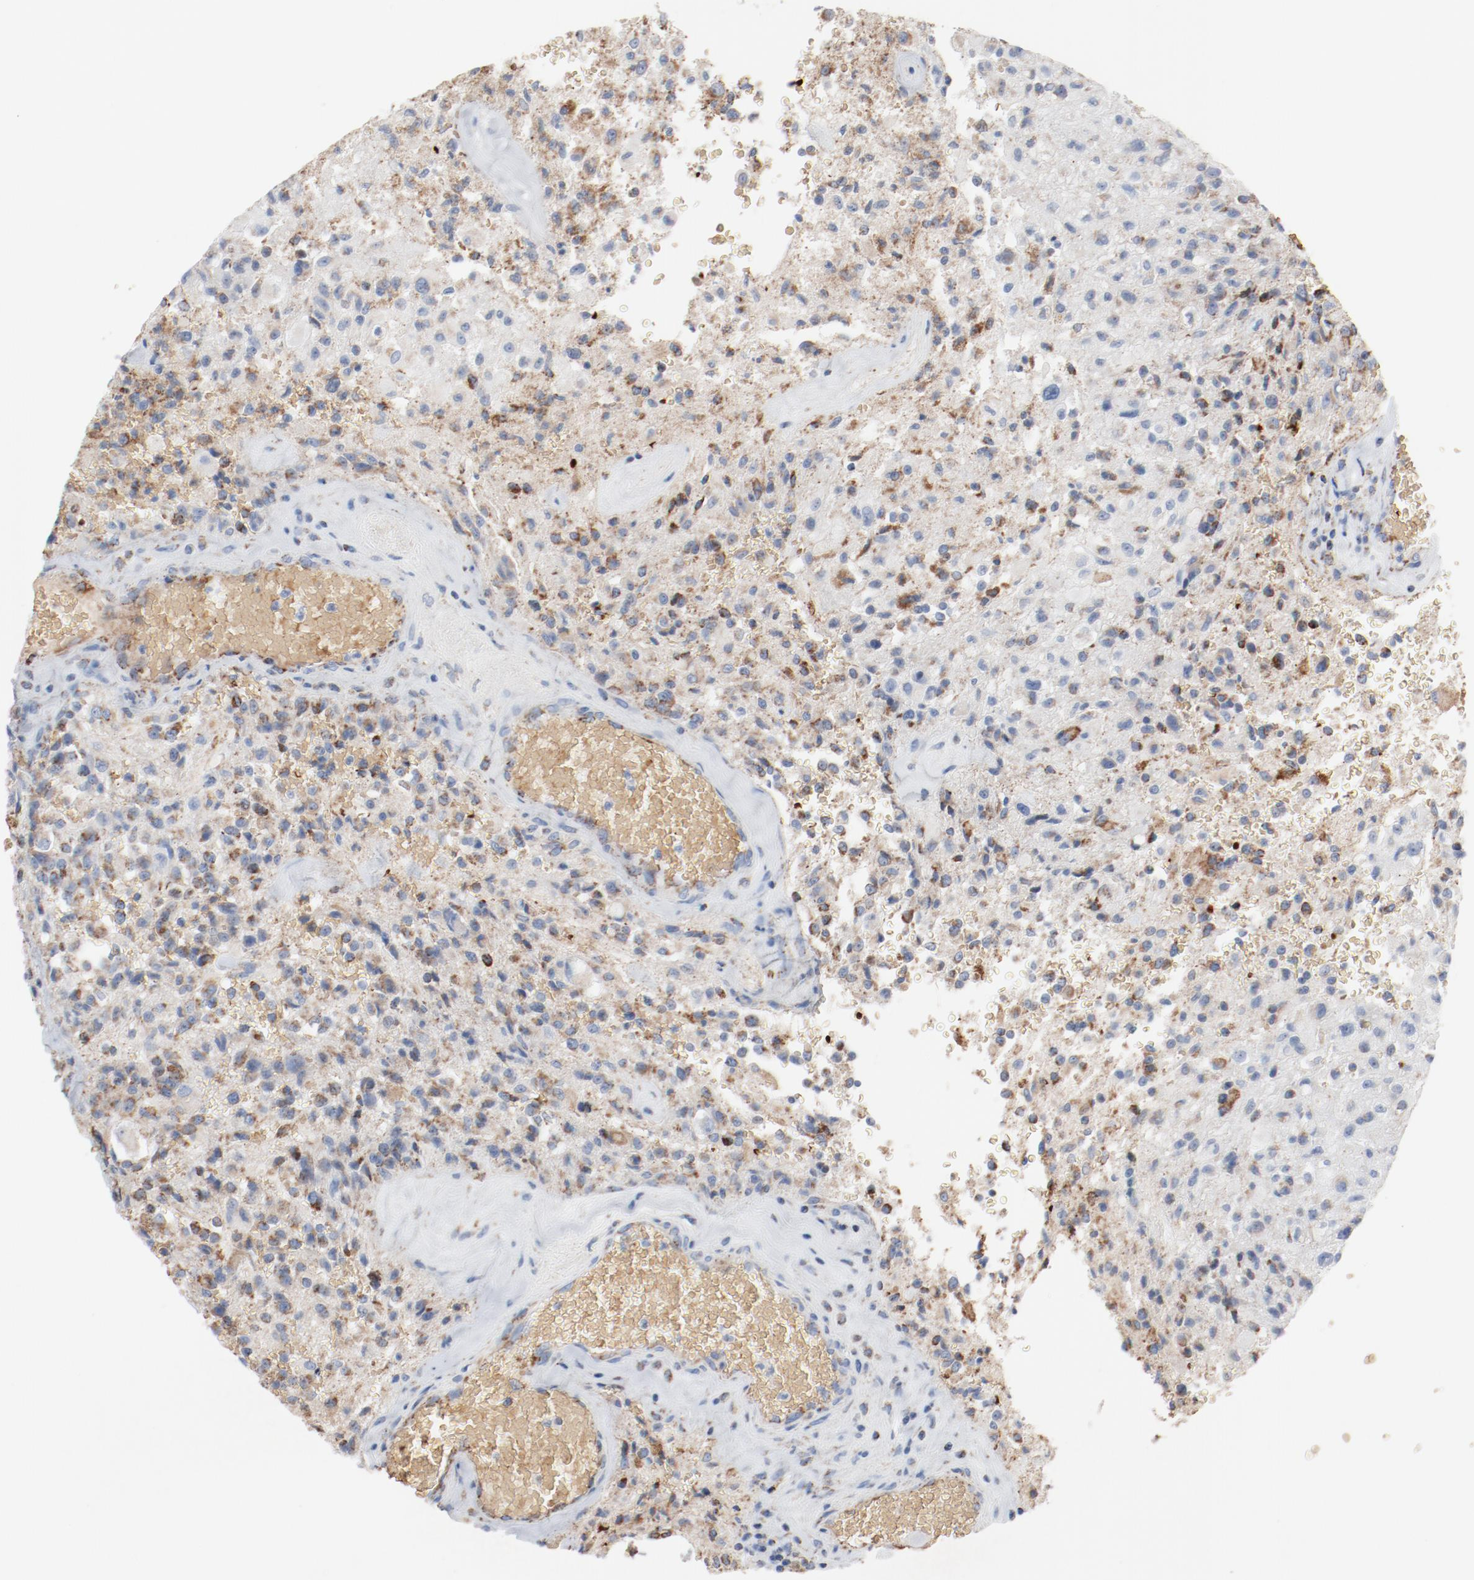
{"staining": {"intensity": "weak", "quantity": ">75%", "location": "cytoplasmic/membranous"}, "tissue": "glioma", "cell_type": "Tumor cells", "image_type": "cancer", "snomed": [{"axis": "morphology", "description": "Normal tissue, NOS"}, {"axis": "morphology", "description": "Glioma, malignant, High grade"}, {"axis": "topography", "description": "Cerebral cortex"}], "caption": "About >75% of tumor cells in glioma exhibit weak cytoplasmic/membranous protein staining as visualized by brown immunohistochemical staining.", "gene": "NDUFB8", "patient": {"sex": "male", "age": 56}}